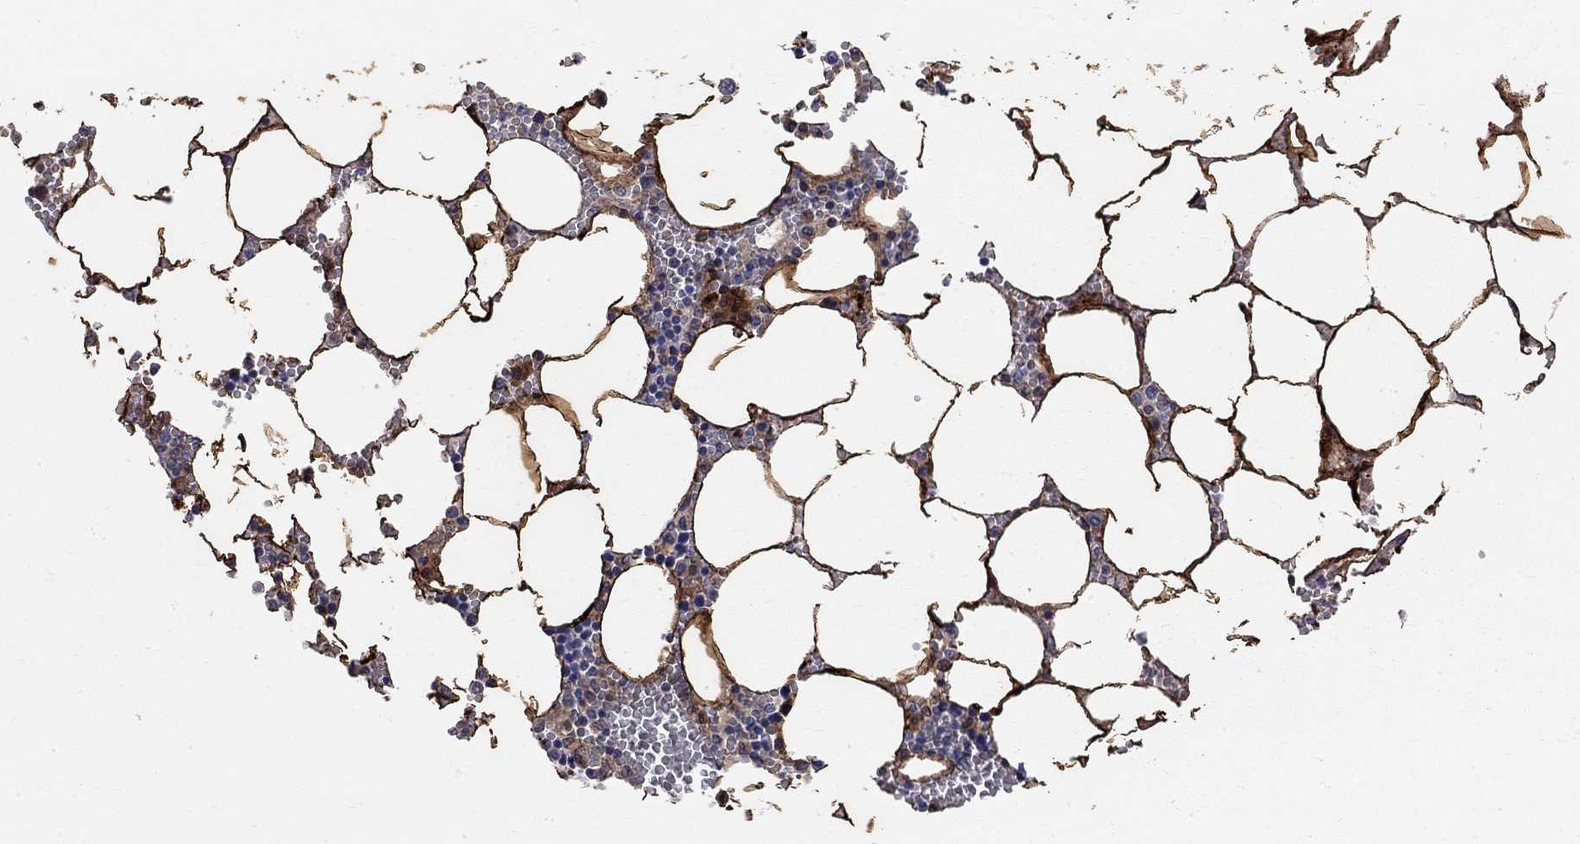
{"staining": {"intensity": "moderate", "quantity": "<25%", "location": "cytoplasmic/membranous"}, "tissue": "bone marrow", "cell_type": "Hematopoietic cells", "image_type": "normal", "snomed": [{"axis": "morphology", "description": "Normal tissue, NOS"}, {"axis": "topography", "description": "Bone marrow"}], "caption": "A micrograph showing moderate cytoplasmic/membranous positivity in about <25% of hematopoietic cells in unremarkable bone marrow, as visualized by brown immunohistochemical staining.", "gene": "ACSL1", "patient": {"sex": "female", "age": 64}}